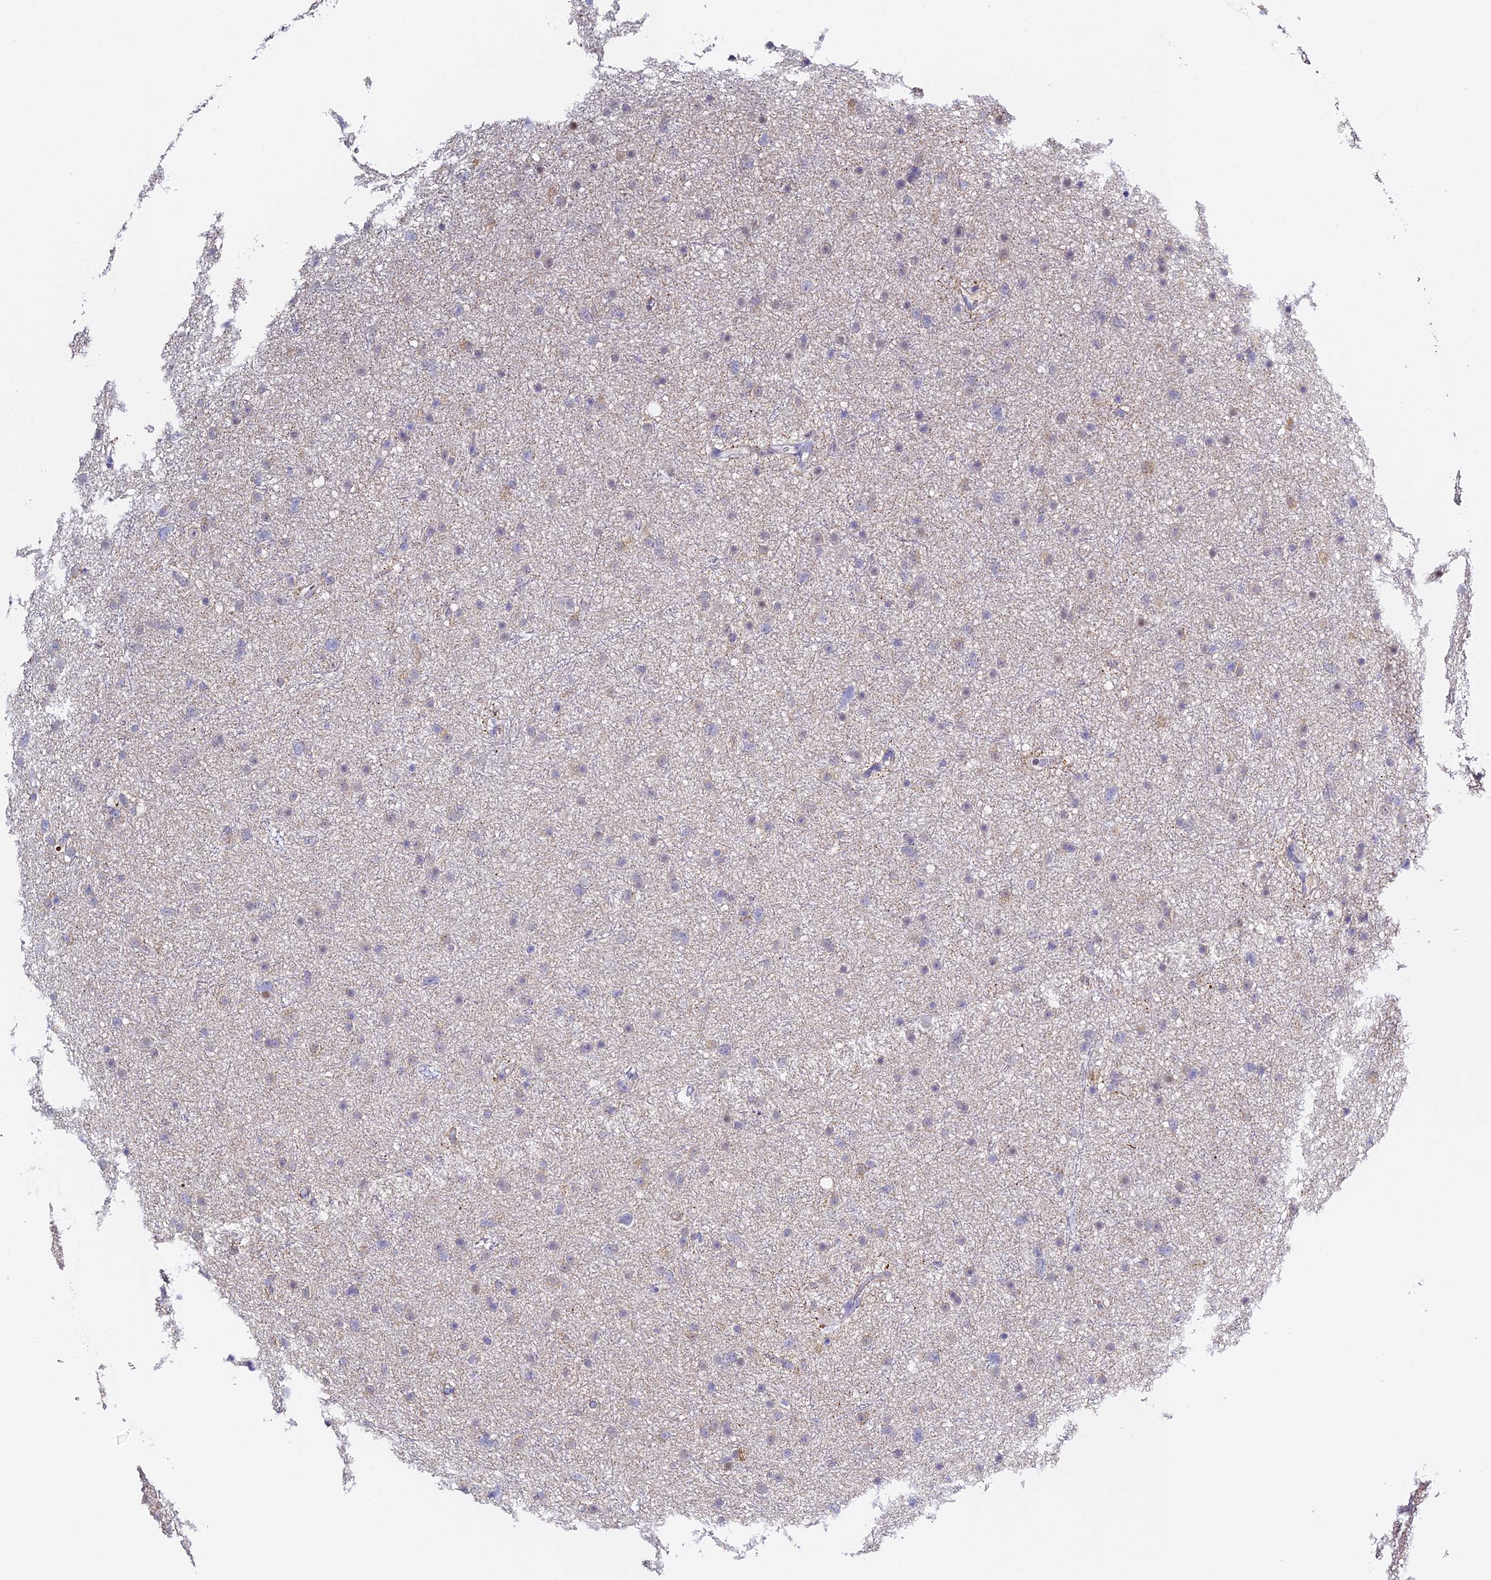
{"staining": {"intensity": "moderate", "quantity": "<25%", "location": "cytoplasmic/membranous"}, "tissue": "glioma", "cell_type": "Tumor cells", "image_type": "cancer", "snomed": [{"axis": "morphology", "description": "Glioma, malignant, Low grade"}, {"axis": "topography", "description": "Cerebral cortex"}], "caption": "Moderate cytoplasmic/membranous expression is present in about <25% of tumor cells in glioma.", "gene": "SERP1", "patient": {"sex": "female", "age": 39}}